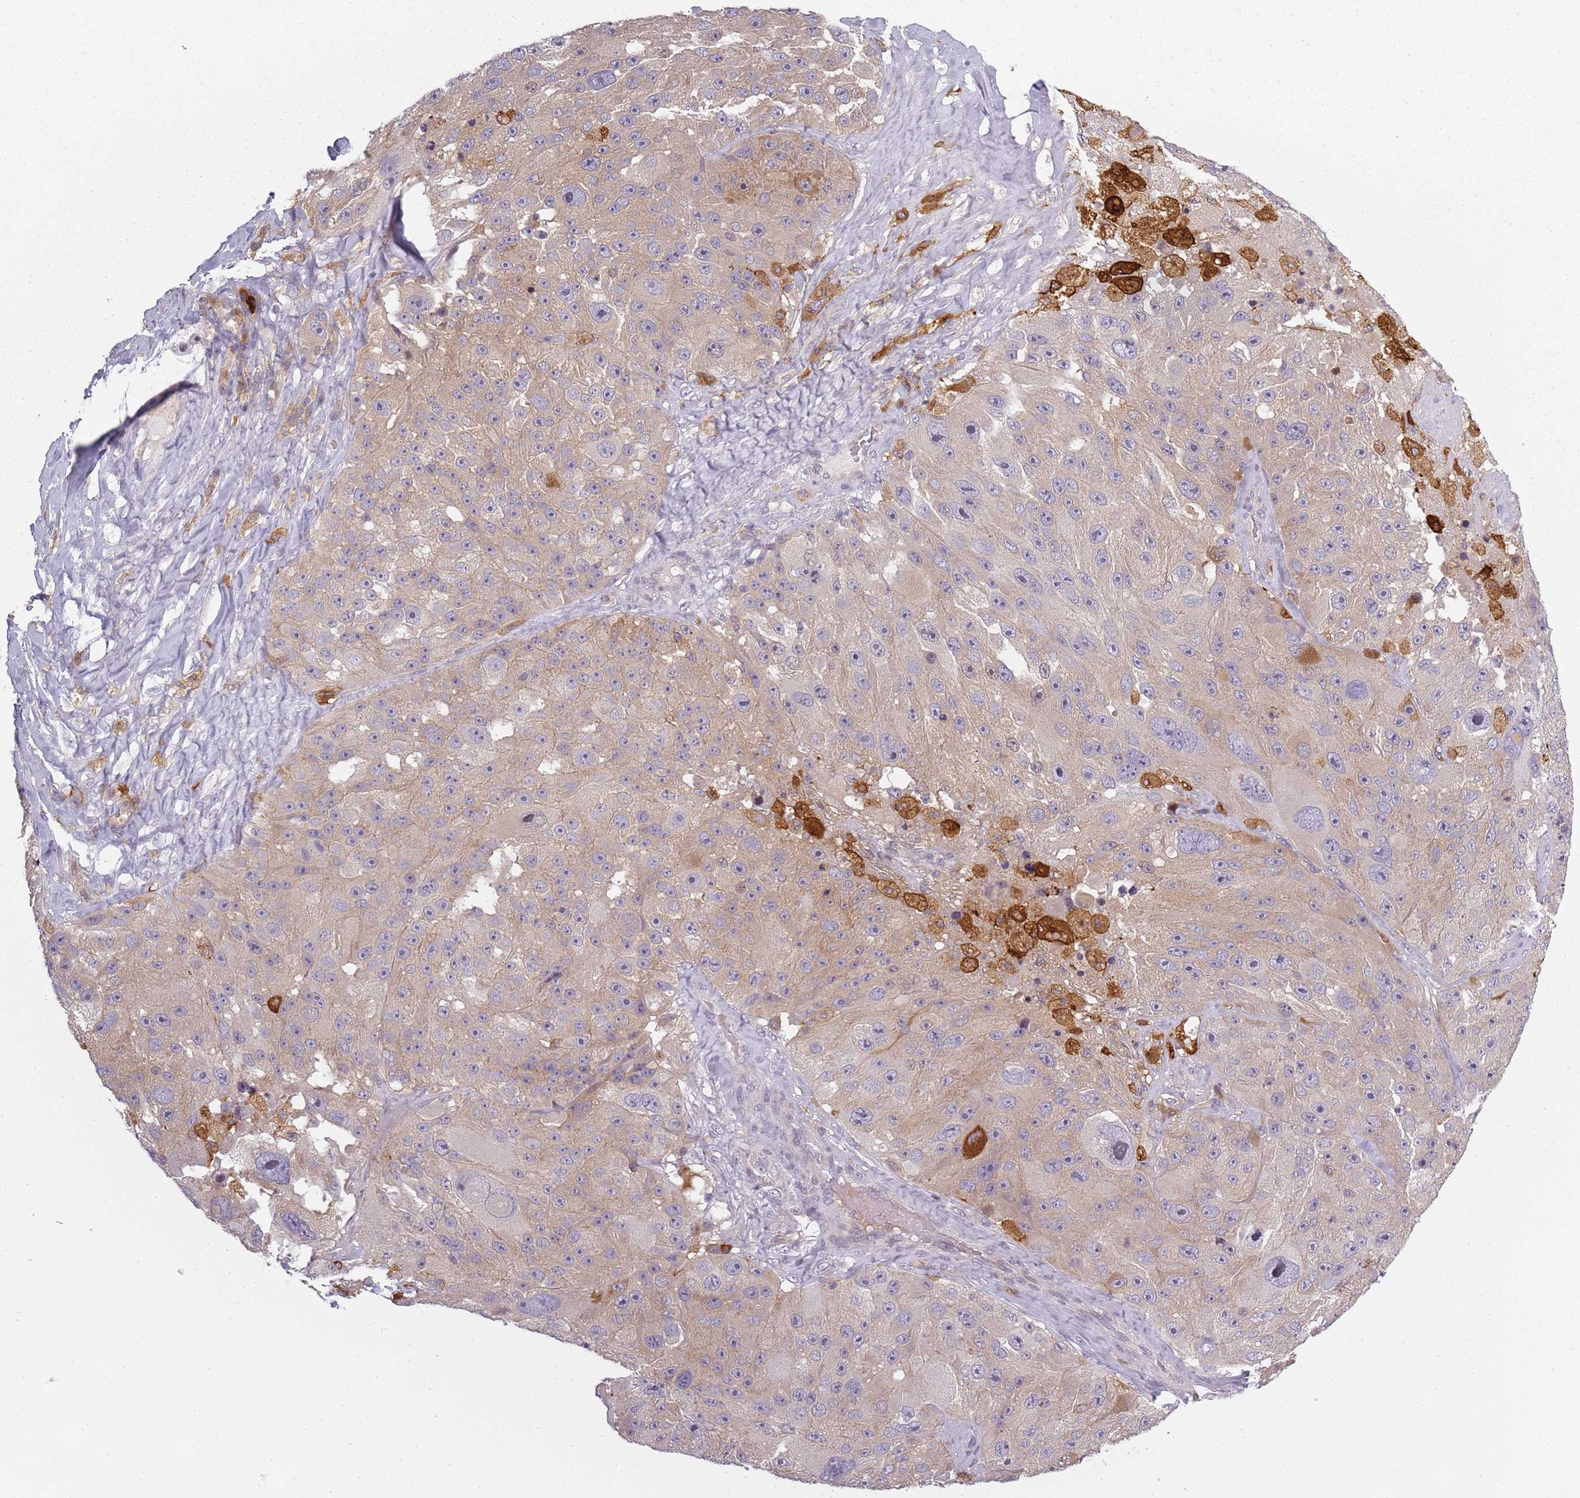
{"staining": {"intensity": "weak", "quantity": ">75%", "location": "cytoplasmic/membranous"}, "tissue": "melanoma", "cell_type": "Tumor cells", "image_type": "cancer", "snomed": [{"axis": "morphology", "description": "Malignant melanoma, Metastatic site"}, {"axis": "topography", "description": "Lymph node"}], "caption": "Malignant melanoma (metastatic site) stained with a brown dye displays weak cytoplasmic/membranous positive staining in approximately >75% of tumor cells.", "gene": "CC2D2B", "patient": {"sex": "male", "age": 62}}